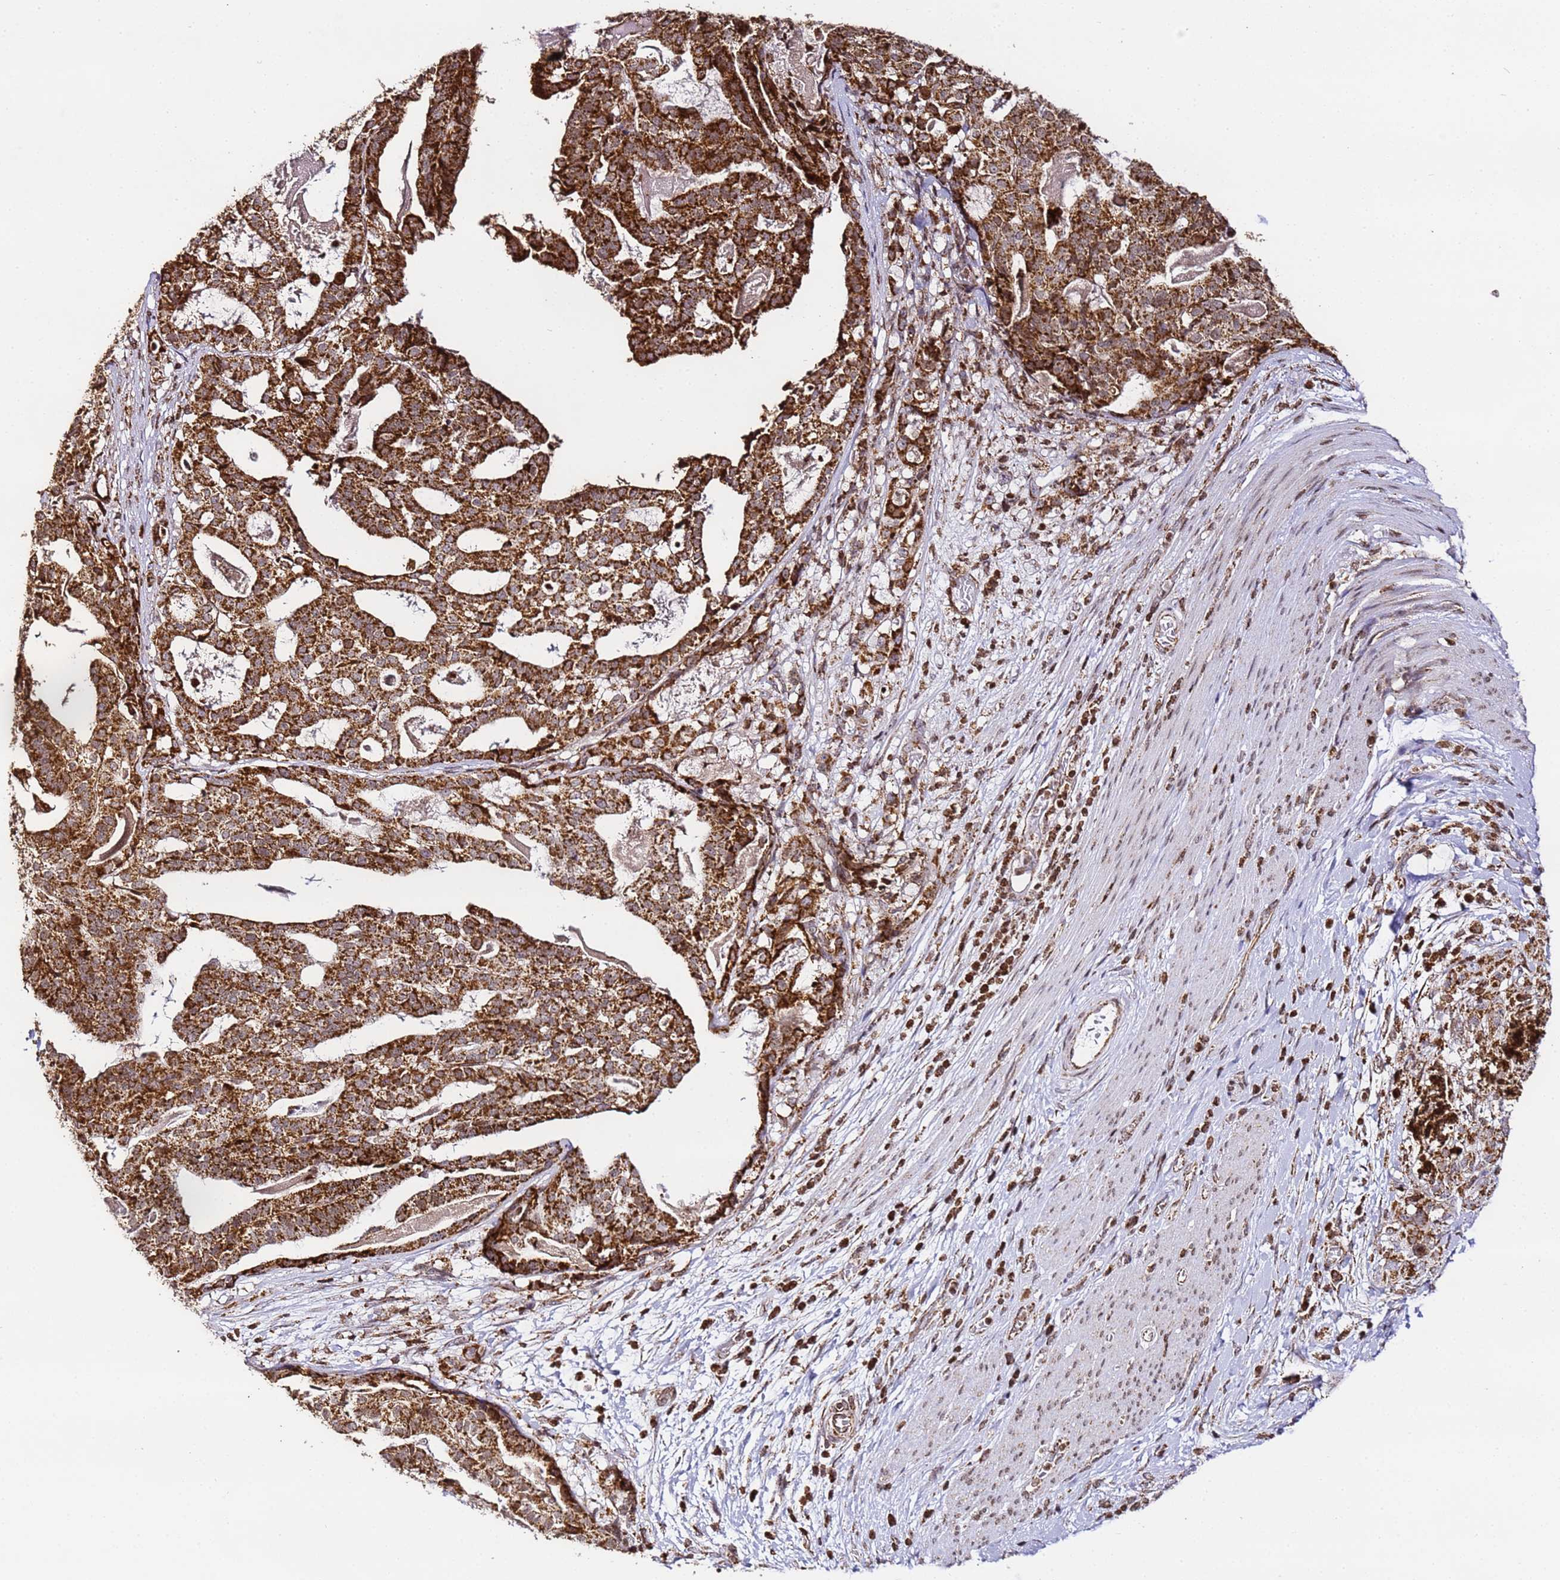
{"staining": {"intensity": "strong", "quantity": ">75%", "location": "cytoplasmic/membranous"}, "tissue": "stomach cancer", "cell_type": "Tumor cells", "image_type": "cancer", "snomed": [{"axis": "morphology", "description": "Adenocarcinoma, NOS"}, {"axis": "topography", "description": "Stomach"}], "caption": "Human adenocarcinoma (stomach) stained with a brown dye demonstrates strong cytoplasmic/membranous positive positivity in approximately >75% of tumor cells.", "gene": "HSPE1", "patient": {"sex": "male", "age": 48}}